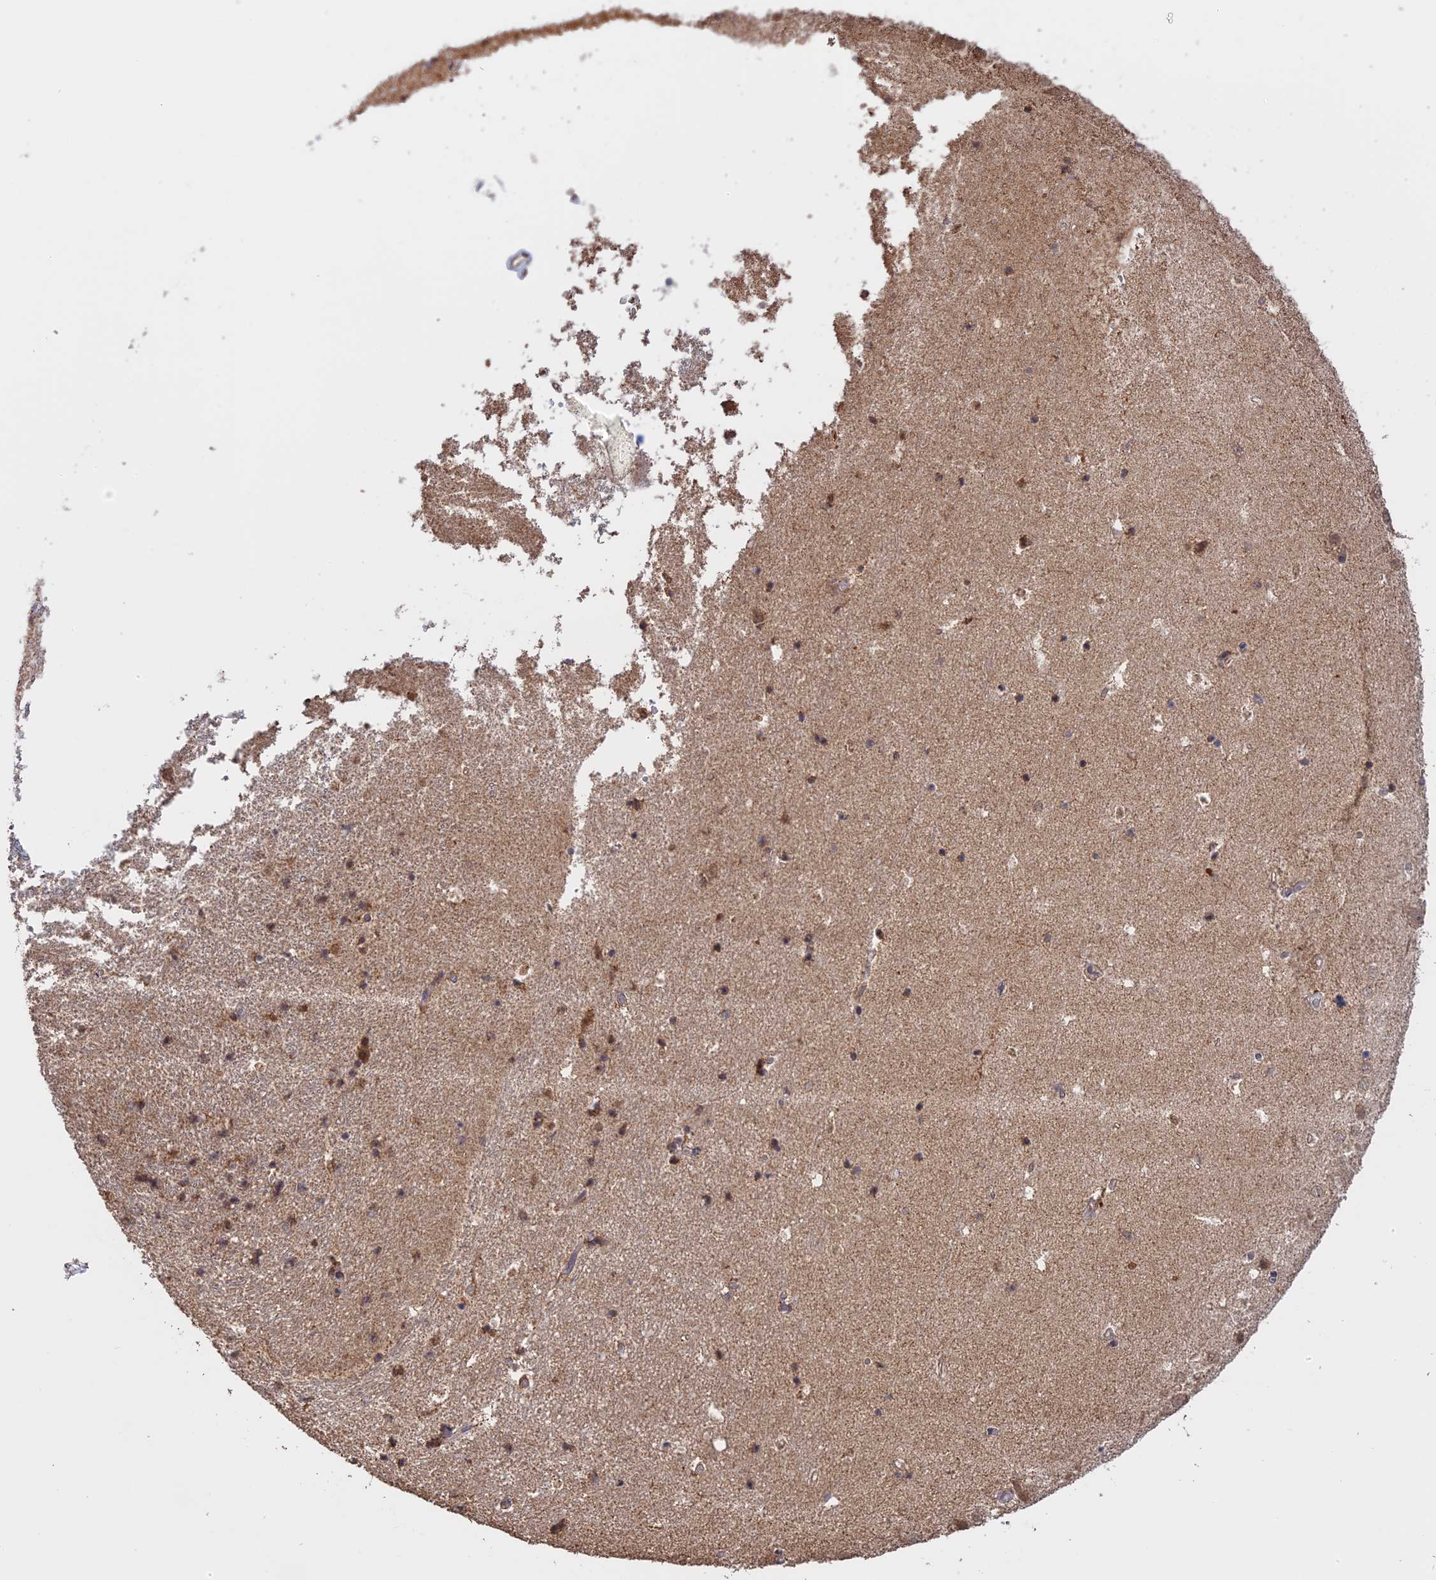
{"staining": {"intensity": "moderate", "quantity": "<25%", "location": "cytoplasmic/membranous,nuclear"}, "tissue": "hippocampus", "cell_type": "Glial cells", "image_type": "normal", "snomed": [{"axis": "morphology", "description": "Normal tissue, NOS"}, {"axis": "topography", "description": "Hippocampus"}], "caption": "IHC photomicrograph of benign hippocampus: human hippocampus stained using IHC shows low levels of moderate protein expression localized specifically in the cytoplasmic/membranous,nuclear of glial cells, appearing as a cytoplasmic/membranous,nuclear brown color.", "gene": "FAM210B", "patient": {"sex": "female", "age": 52}}